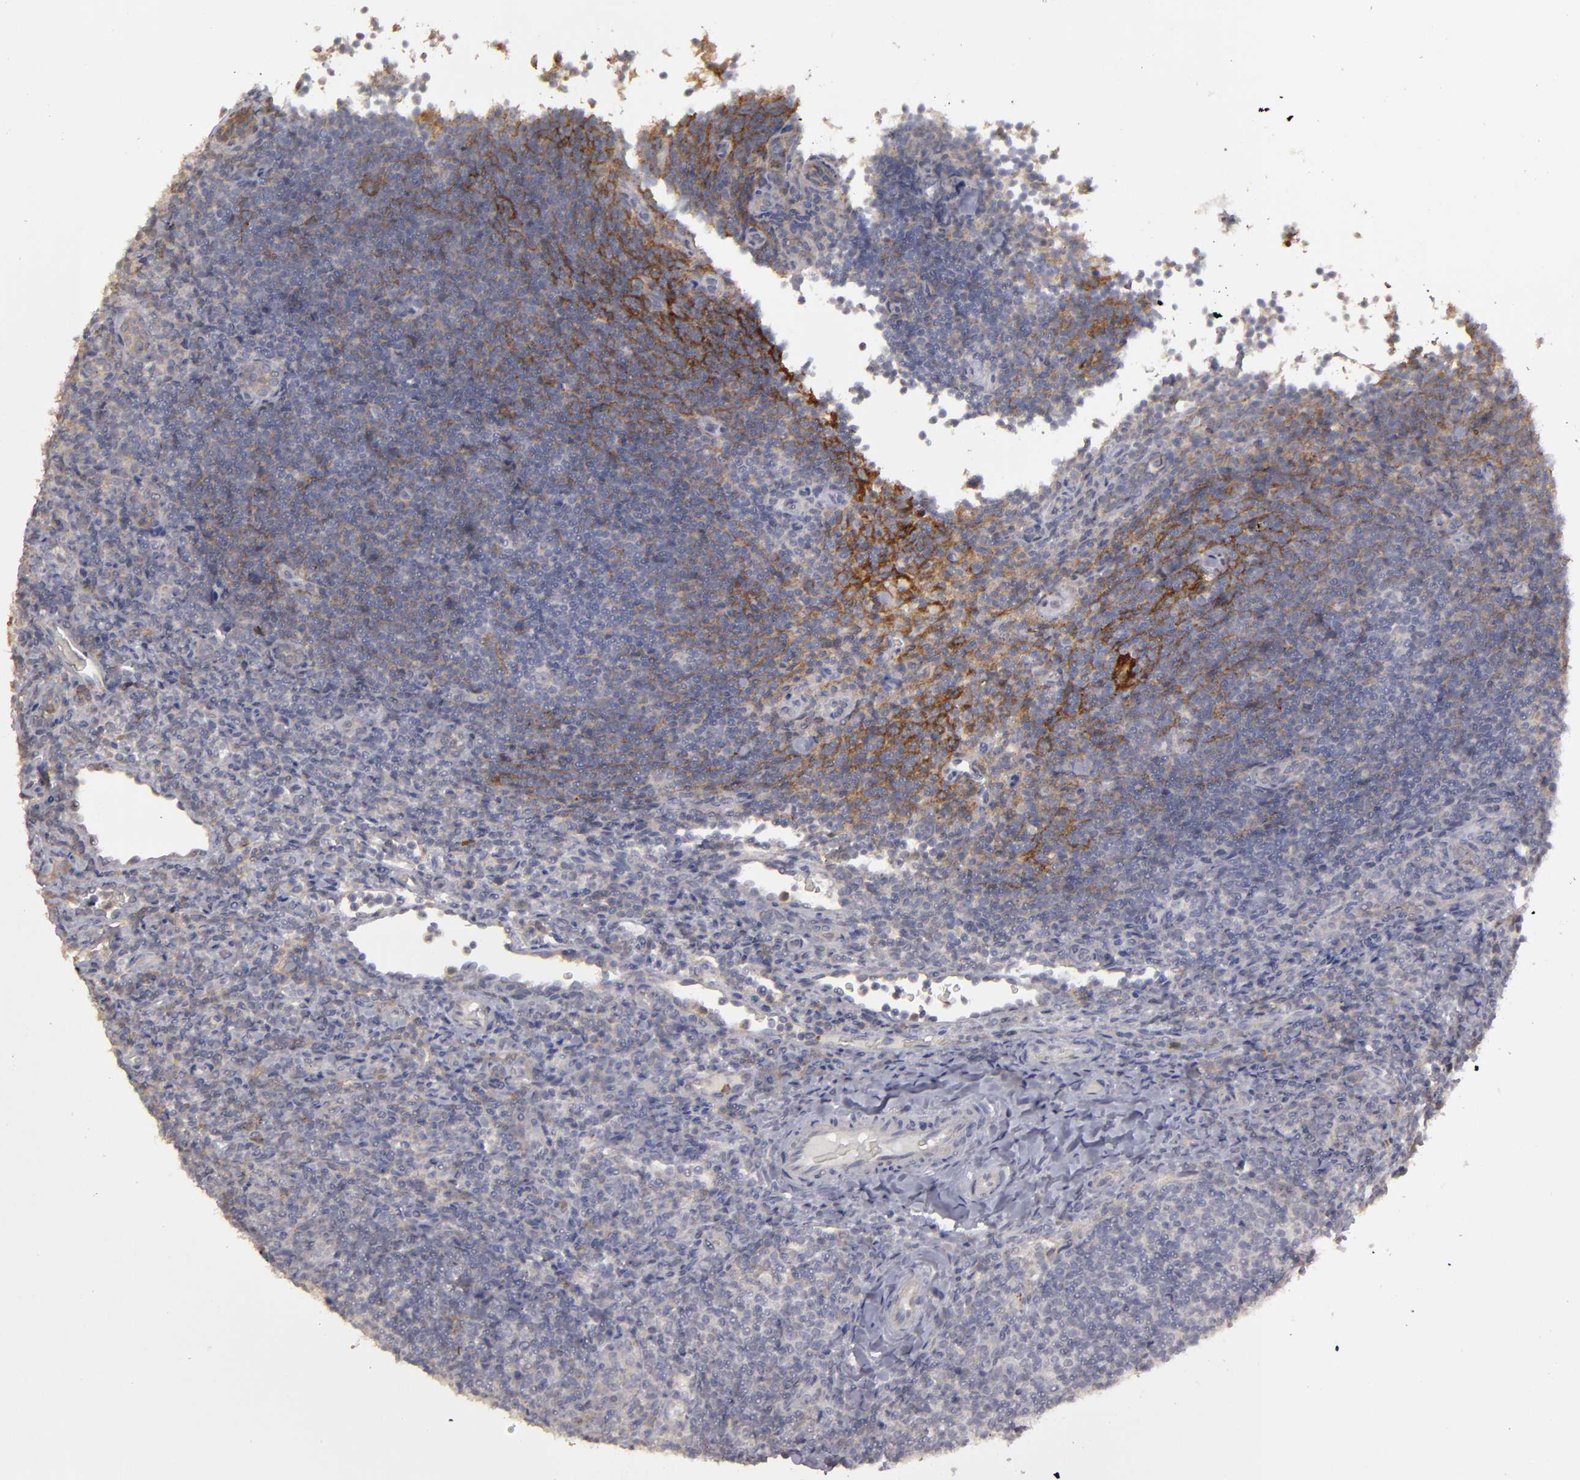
{"staining": {"intensity": "moderate", "quantity": "<25%", "location": "cytoplasmic/membranous"}, "tissue": "lymphoma", "cell_type": "Tumor cells", "image_type": "cancer", "snomed": [{"axis": "morphology", "description": "Malignant lymphoma, non-Hodgkin's type, Low grade"}, {"axis": "topography", "description": "Lymph node"}], "caption": "The immunohistochemical stain highlights moderate cytoplasmic/membranous positivity in tumor cells of lymphoma tissue. (Stains: DAB (3,3'-diaminobenzidine) in brown, nuclei in blue, Microscopy: brightfield microscopy at high magnification).", "gene": "CD55", "patient": {"sex": "female", "age": 76}}